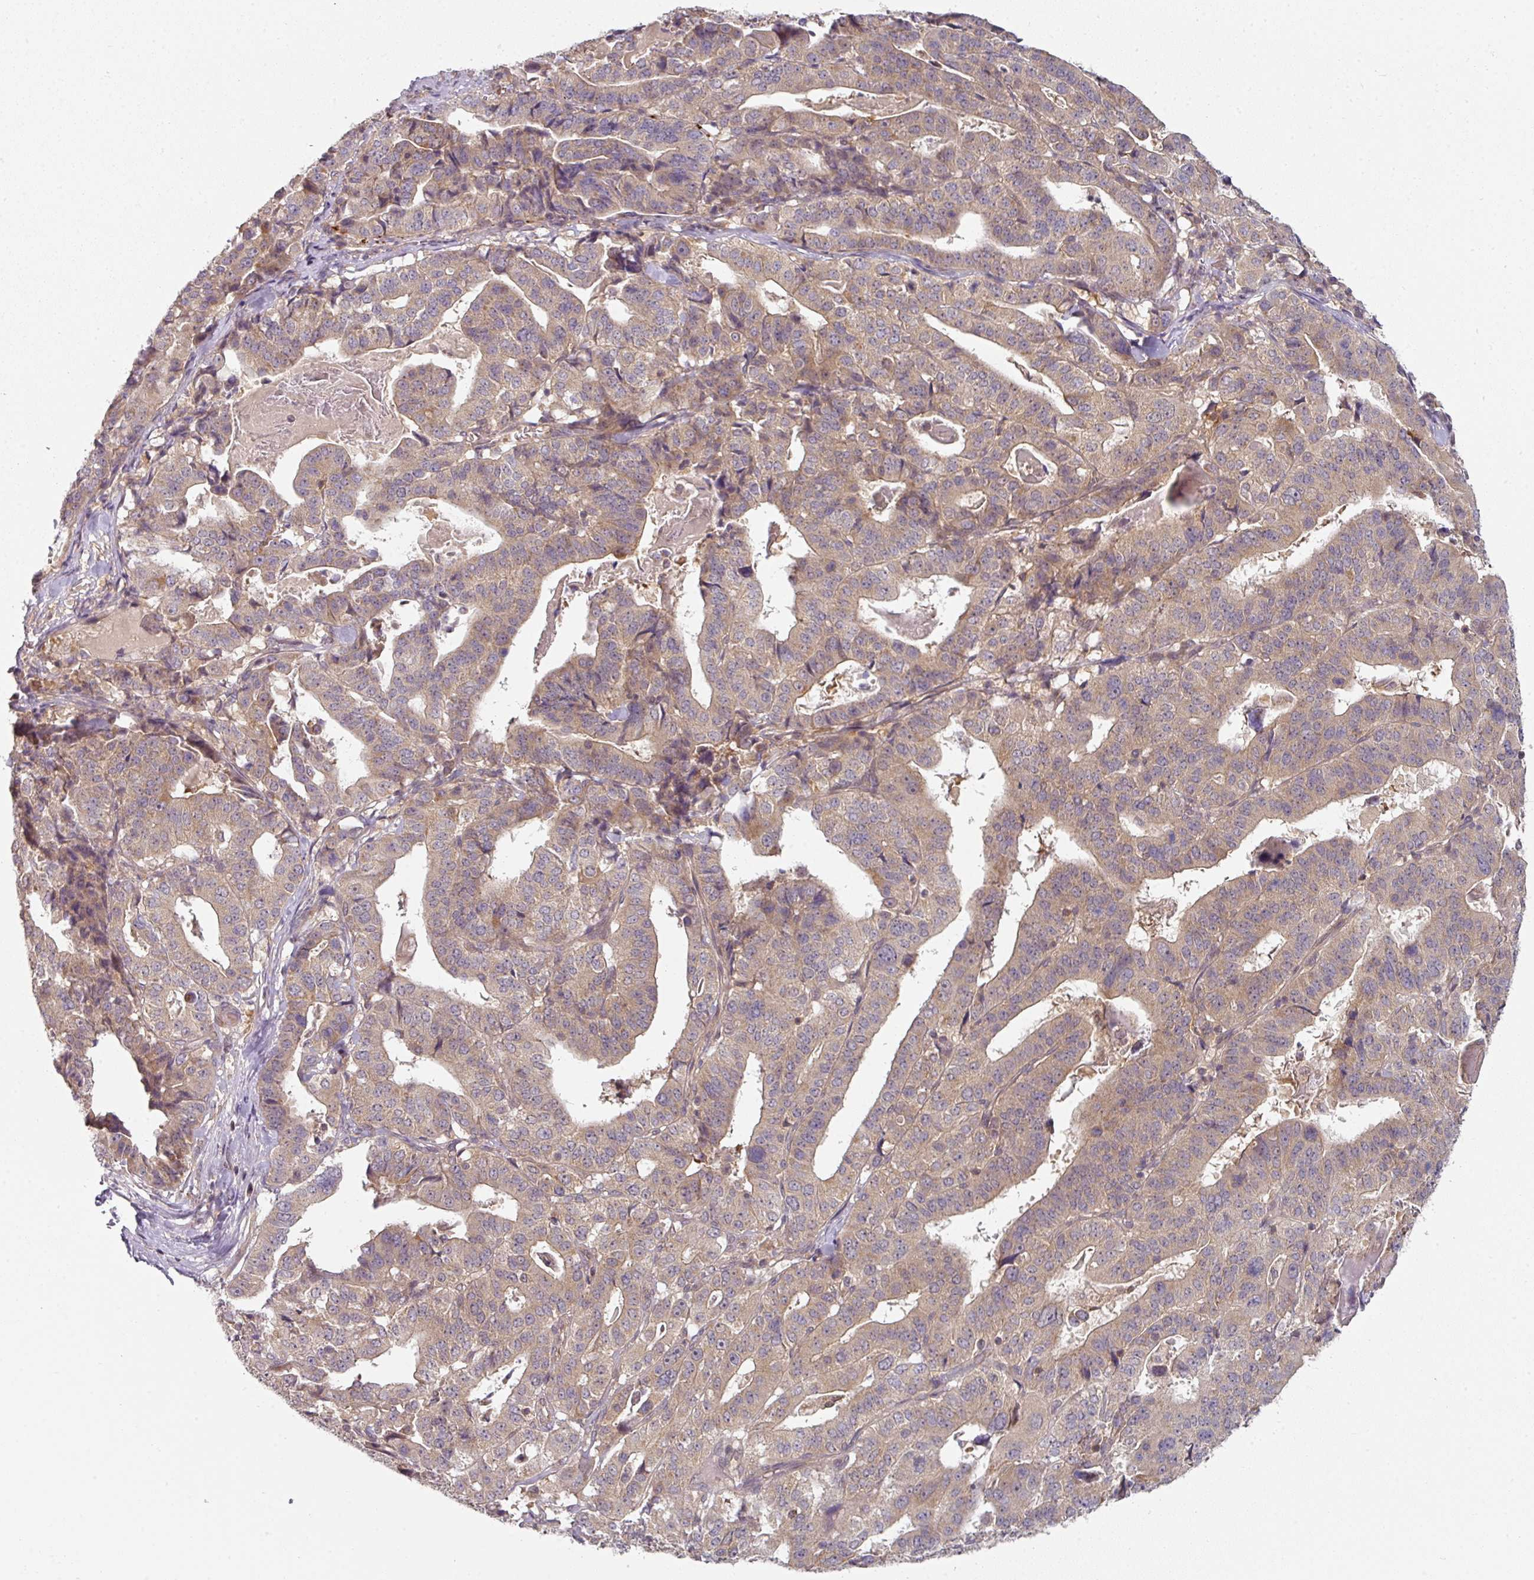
{"staining": {"intensity": "weak", "quantity": ">75%", "location": "cytoplasmic/membranous"}, "tissue": "stomach cancer", "cell_type": "Tumor cells", "image_type": "cancer", "snomed": [{"axis": "morphology", "description": "Adenocarcinoma, NOS"}, {"axis": "topography", "description": "Stomach"}], "caption": "IHC (DAB (3,3'-diaminobenzidine)) staining of human adenocarcinoma (stomach) reveals weak cytoplasmic/membranous protein staining in about >75% of tumor cells.", "gene": "MAP2K2", "patient": {"sex": "male", "age": 48}}